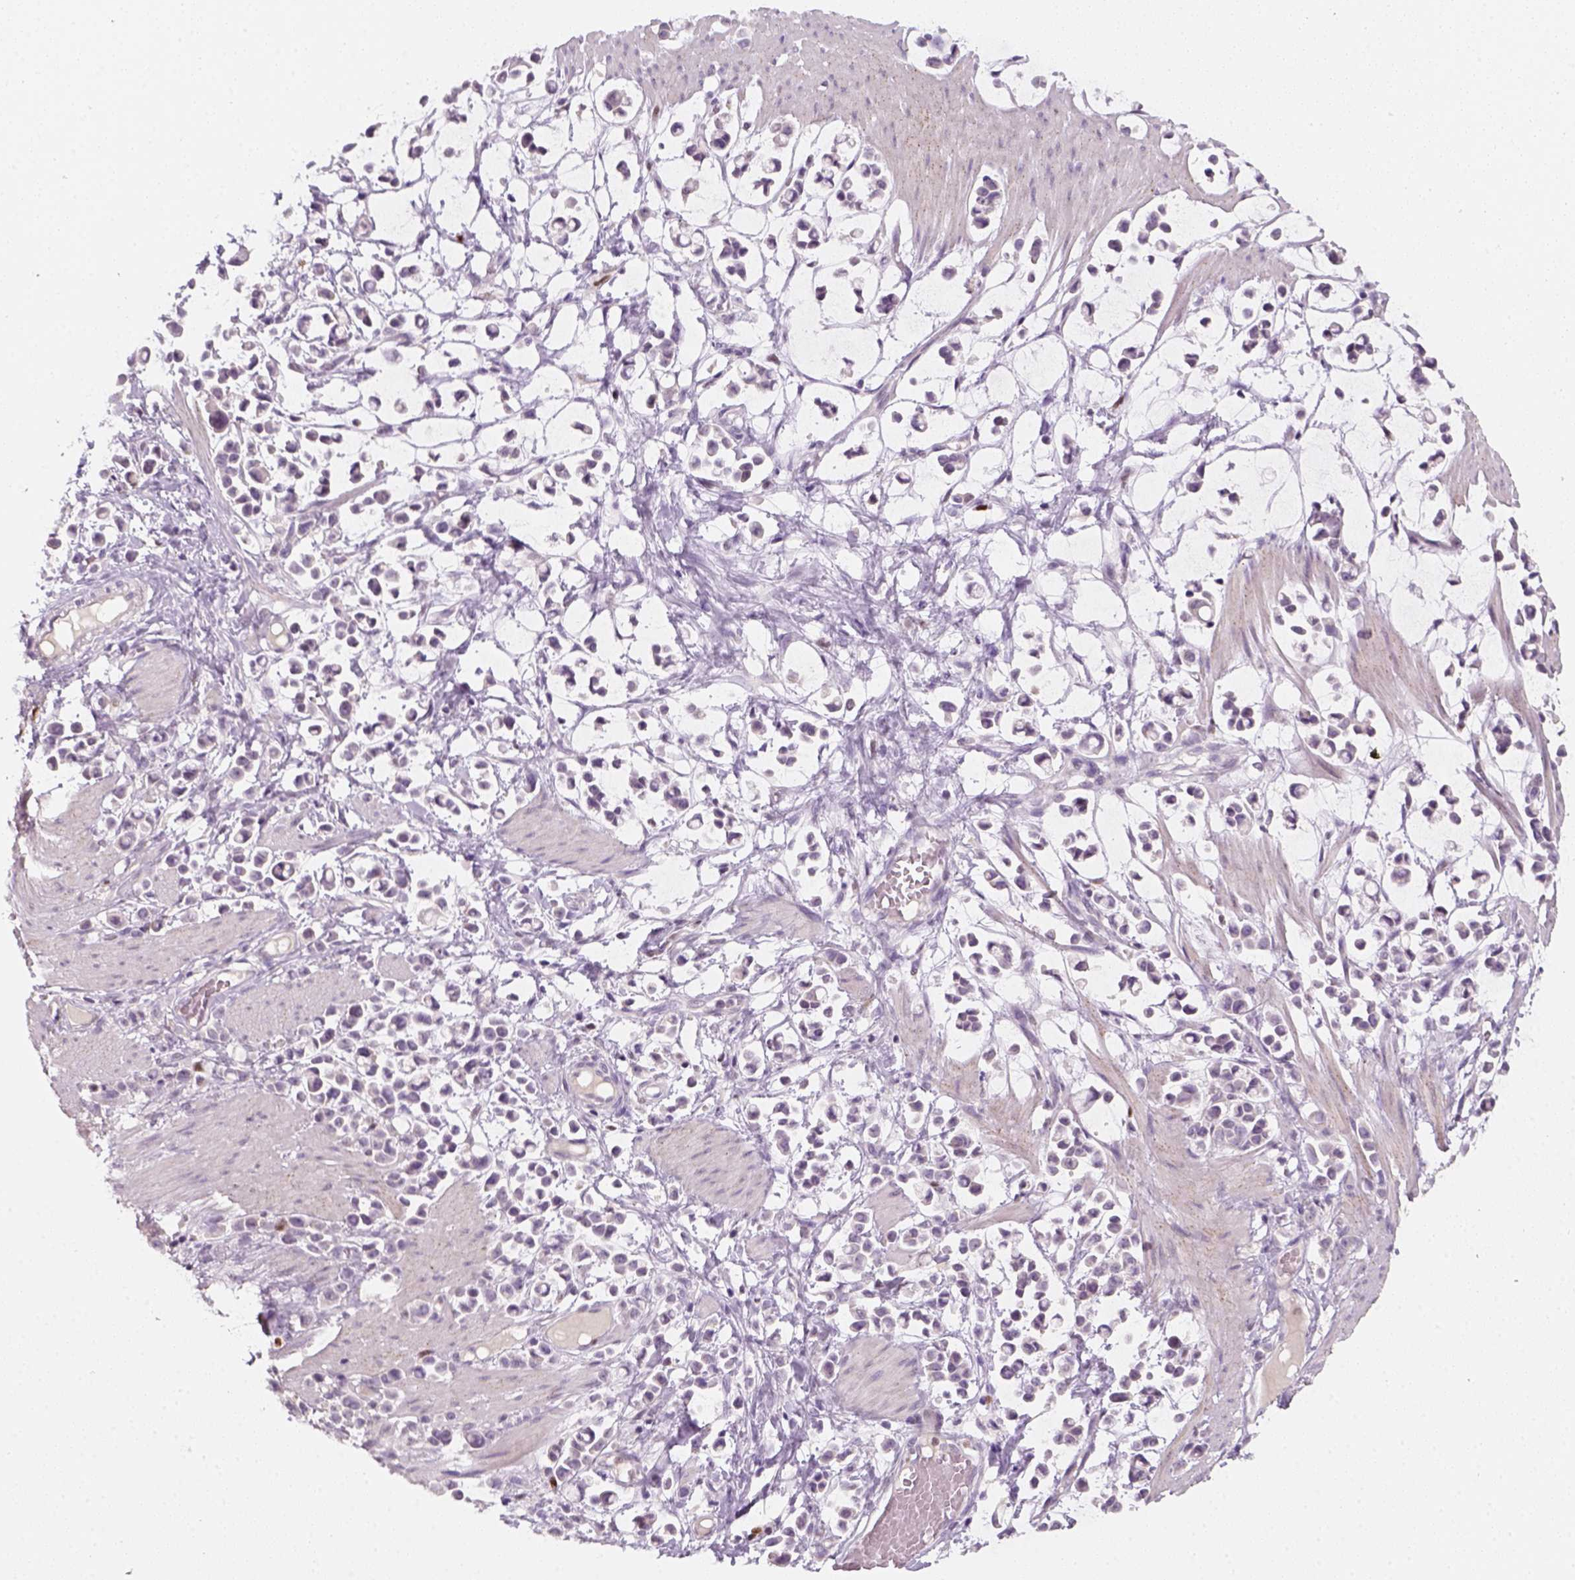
{"staining": {"intensity": "negative", "quantity": "none", "location": "none"}, "tissue": "stomach cancer", "cell_type": "Tumor cells", "image_type": "cancer", "snomed": [{"axis": "morphology", "description": "Adenocarcinoma, NOS"}, {"axis": "topography", "description": "Stomach"}], "caption": "Immunohistochemistry (IHC) histopathology image of neoplastic tissue: human adenocarcinoma (stomach) stained with DAB demonstrates no significant protein expression in tumor cells.", "gene": "TP53", "patient": {"sex": "male", "age": 82}}